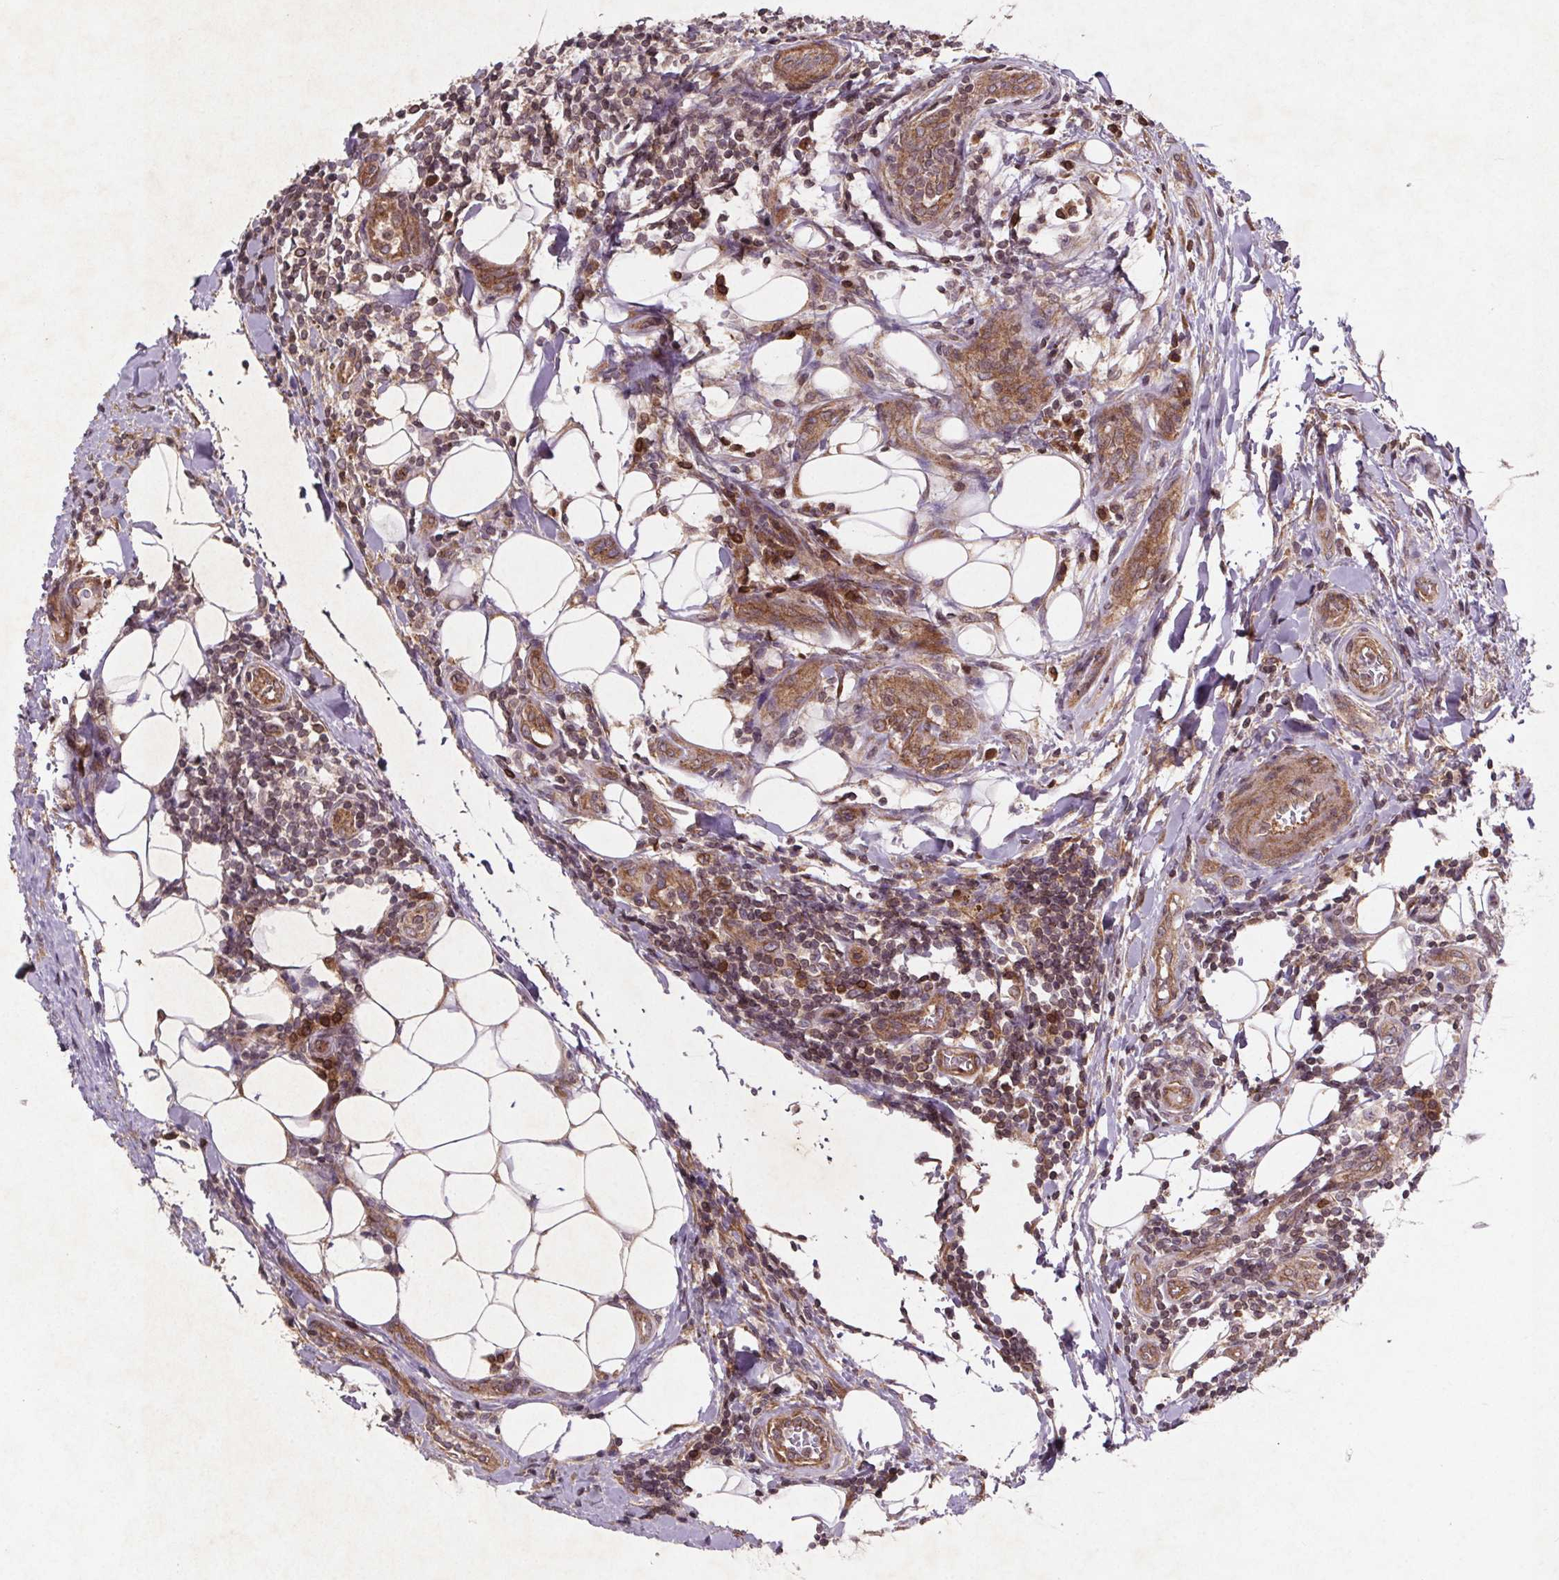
{"staining": {"intensity": "moderate", "quantity": ">75%", "location": "cytoplasmic/membranous"}, "tissue": "testis cancer", "cell_type": "Tumor cells", "image_type": "cancer", "snomed": [{"axis": "morphology", "description": "Carcinoma, Embryonal, NOS"}, {"axis": "topography", "description": "Testis"}], "caption": "Immunohistochemistry (IHC) (DAB (3,3'-diaminobenzidine)) staining of human testis cancer (embryonal carcinoma) displays moderate cytoplasmic/membranous protein expression in about >75% of tumor cells.", "gene": "STRN3", "patient": {"sex": "male", "age": 24}}